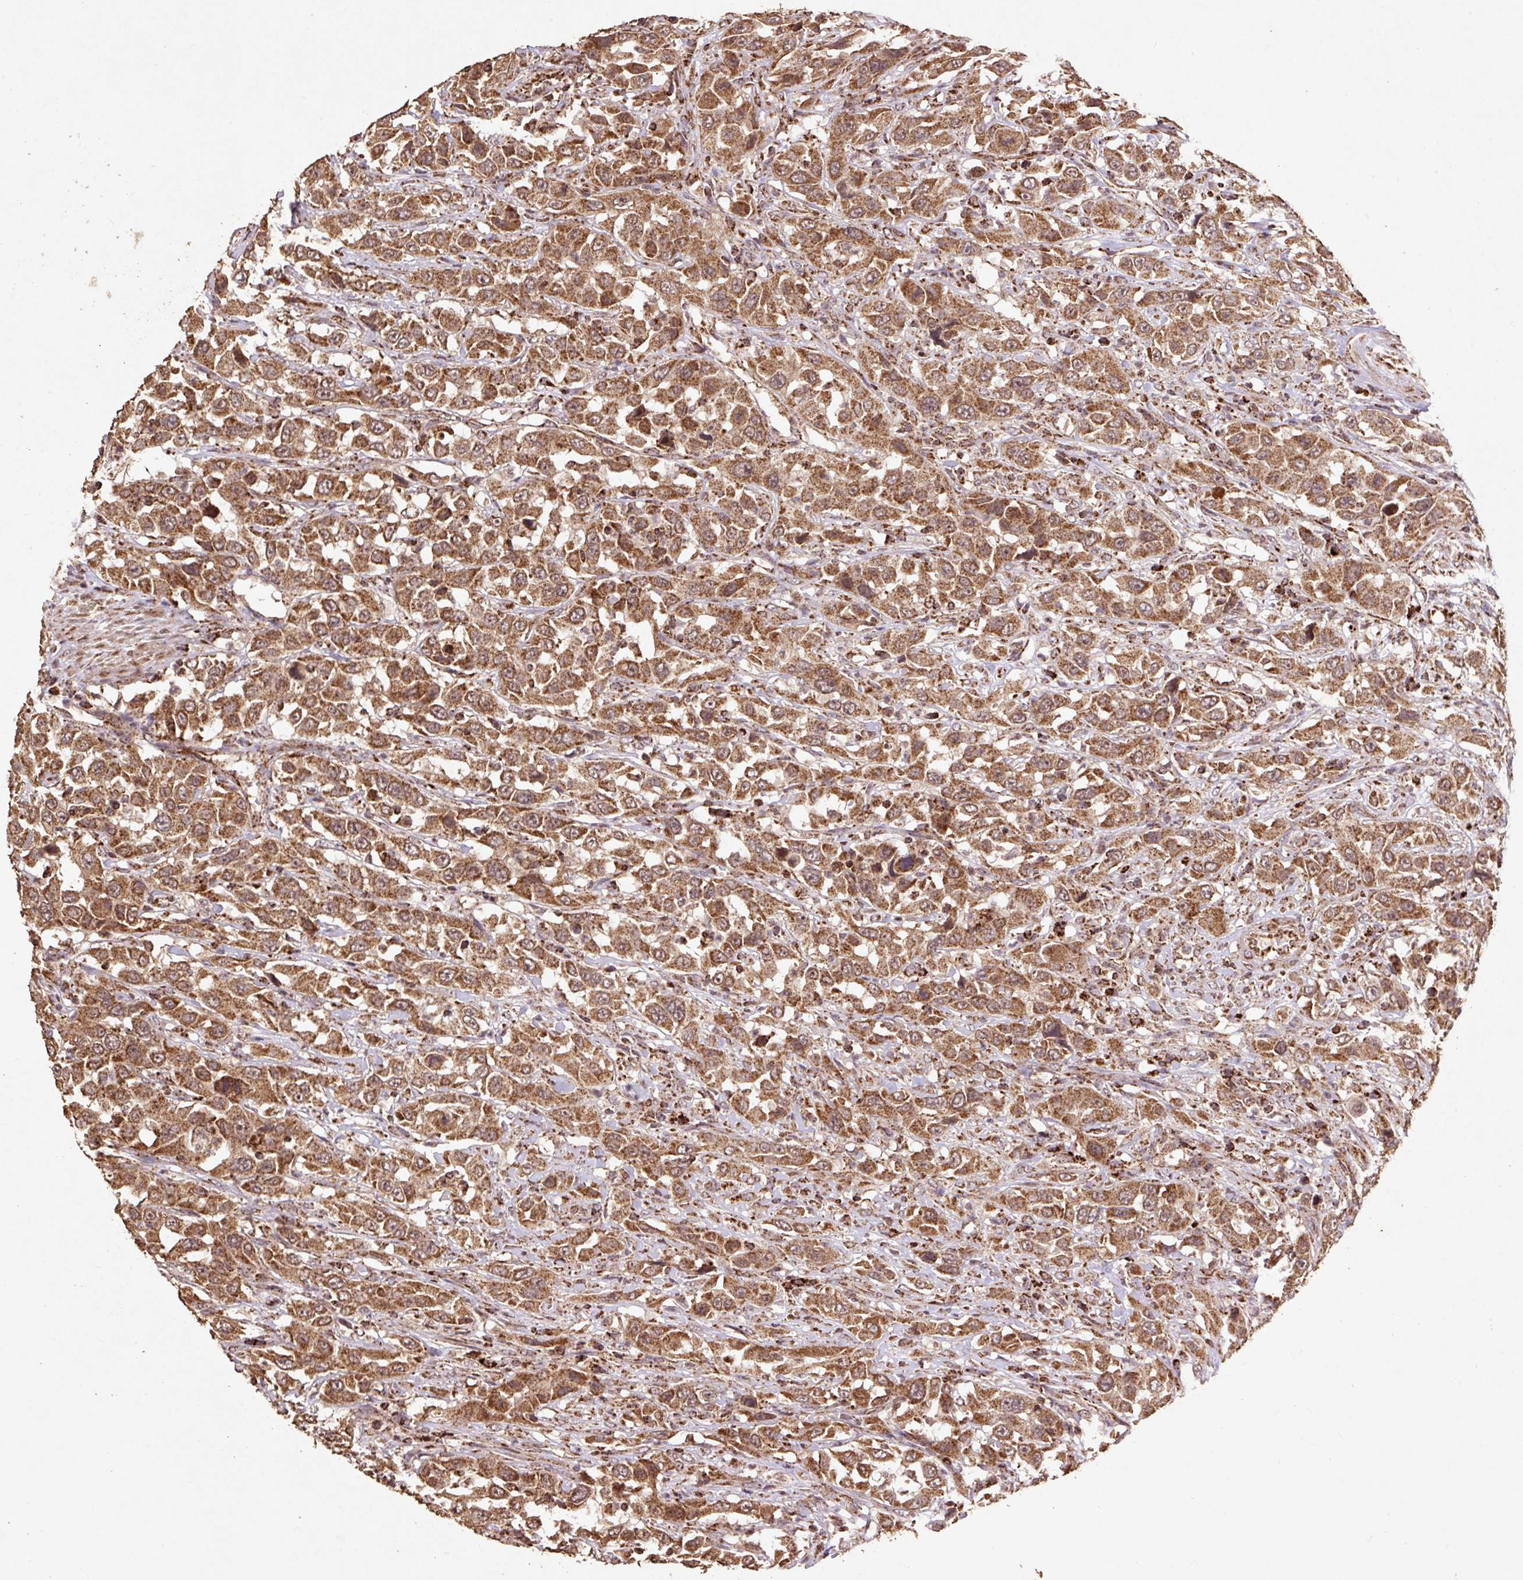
{"staining": {"intensity": "moderate", "quantity": ">75%", "location": "cytoplasmic/membranous"}, "tissue": "urothelial cancer", "cell_type": "Tumor cells", "image_type": "cancer", "snomed": [{"axis": "morphology", "description": "Urothelial carcinoma, High grade"}, {"axis": "topography", "description": "Urinary bladder"}], "caption": "Immunohistochemical staining of high-grade urothelial carcinoma reveals medium levels of moderate cytoplasmic/membranous protein staining in about >75% of tumor cells.", "gene": "ATP5F1A", "patient": {"sex": "male", "age": 61}}